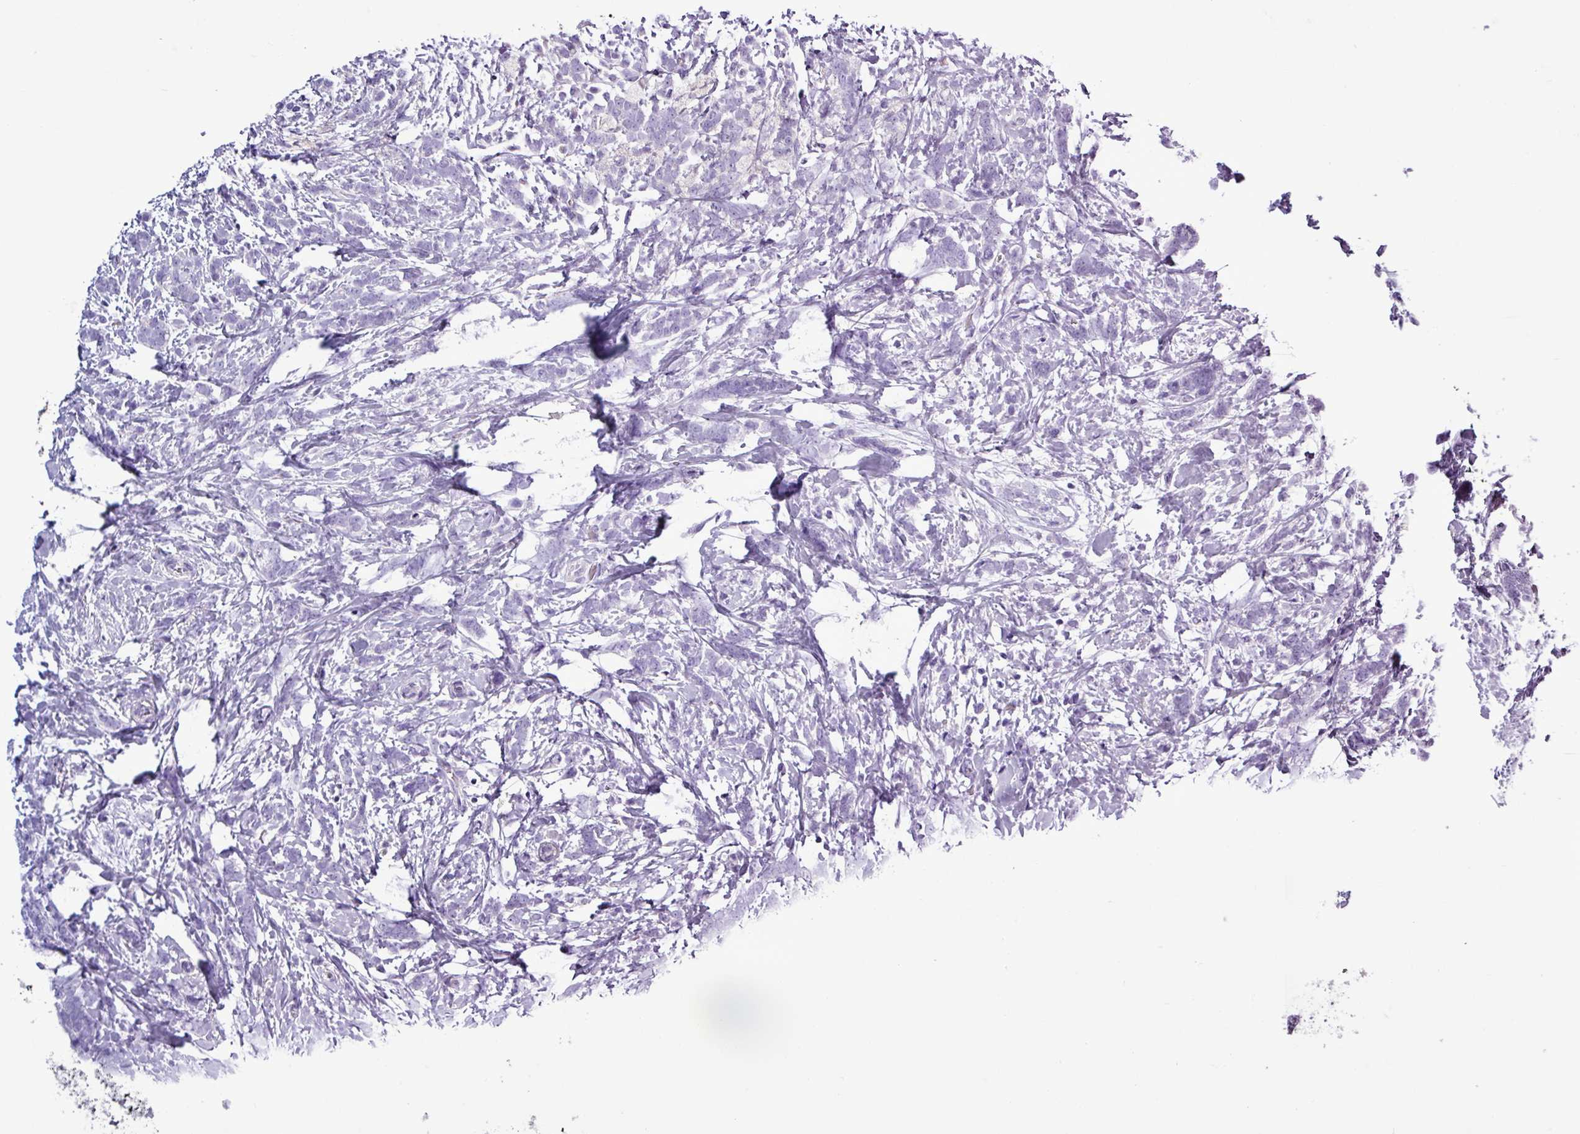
{"staining": {"intensity": "negative", "quantity": "none", "location": "none"}, "tissue": "breast cancer", "cell_type": "Tumor cells", "image_type": "cancer", "snomed": [{"axis": "morphology", "description": "Lobular carcinoma"}, {"axis": "topography", "description": "Breast"}], "caption": "High magnification brightfield microscopy of lobular carcinoma (breast) stained with DAB (3,3'-diaminobenzidine) (brown) and counterstained with hematoxylin (blue): tumor cells show no significant expression.", "gene": "ALDH3A1", "patient": {"sex": "female", "age": 58}}